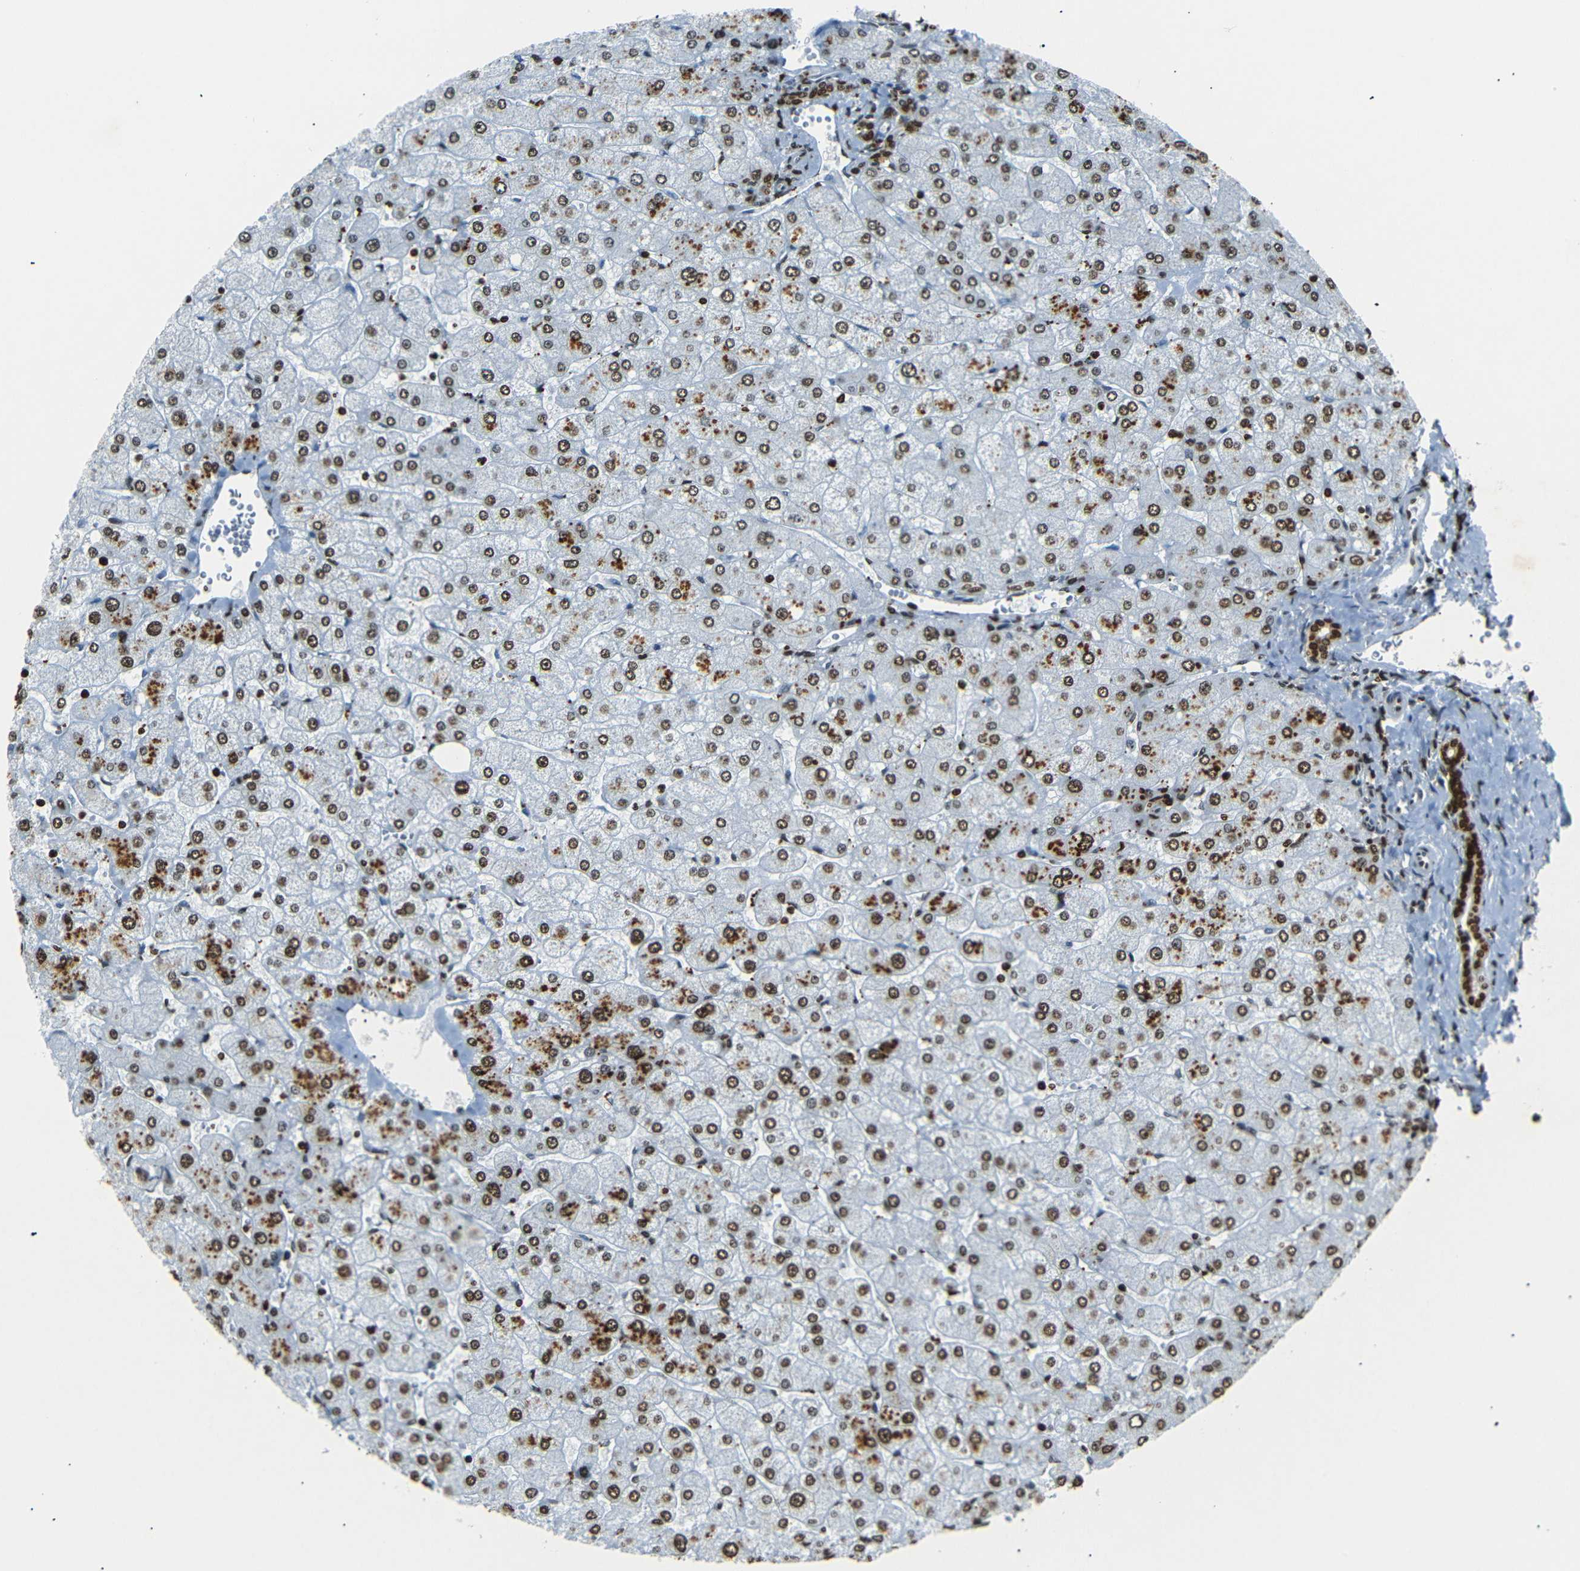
{"staining": {"intensity": "strong", "quantity": ">75%", "location": "nuclear"}, "tissue": "liver", "cell_type": "Cholangiocytes", "image_type": "normal", "snomed": [{"axis": "morphology", "description": "Normal tissue, NOS"}, {"axis": "topography", "description": "Liver"}], "caption": "A histopathology image of human liver stained for a protein reveals strong nuclear brown staining in cholangiocytes.", "gene": "HMGN1", "patient": {"sex": "male", "age": 55}}